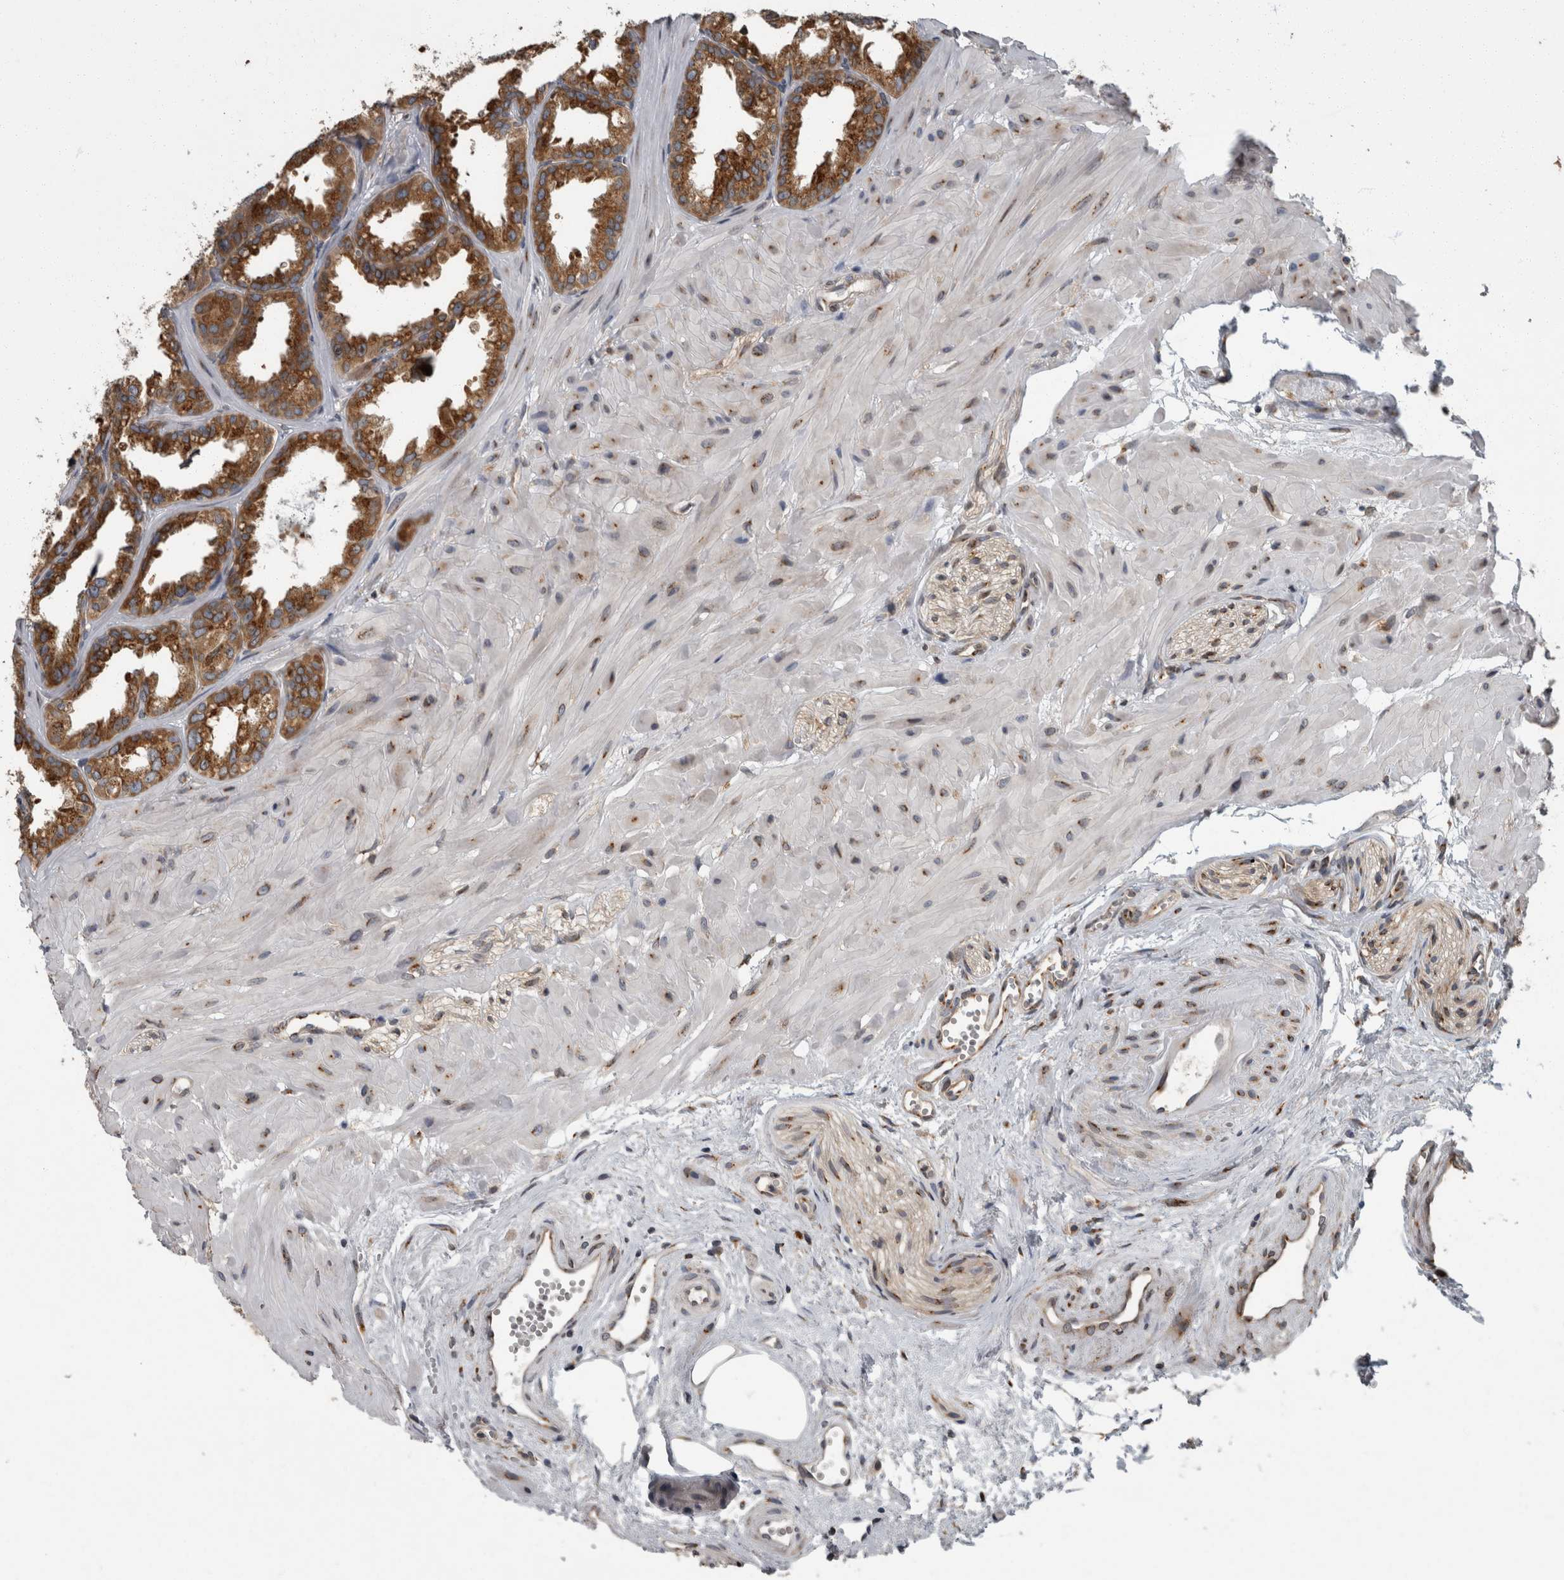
{"staining": {"intensity": "moderate", "quantity": ">75%", "location": "cytoplasmic/membranous"}, "tissue": "seminal vesicle", "cell_type": "Glandular cells", "image_type": "normal", "snomed": [{"axis": "morphology", "description": "Normal tissue, NOS"}, {"axis": "topography", "description": "Prostate"}, {"axis": "topography", "description": "Seminal veicle"}], "caption": "Normal seminal vesicle exhibits moderate cytoplasmic/membranous expression in about >75% of glandular cells The staining is performed using DAB brown chromogen to label protein expression. The nuclei are counter-stained blue using hematoxylin..", "gene": "LMAN2L", "patient": {"sex": "male", "age": 51}}